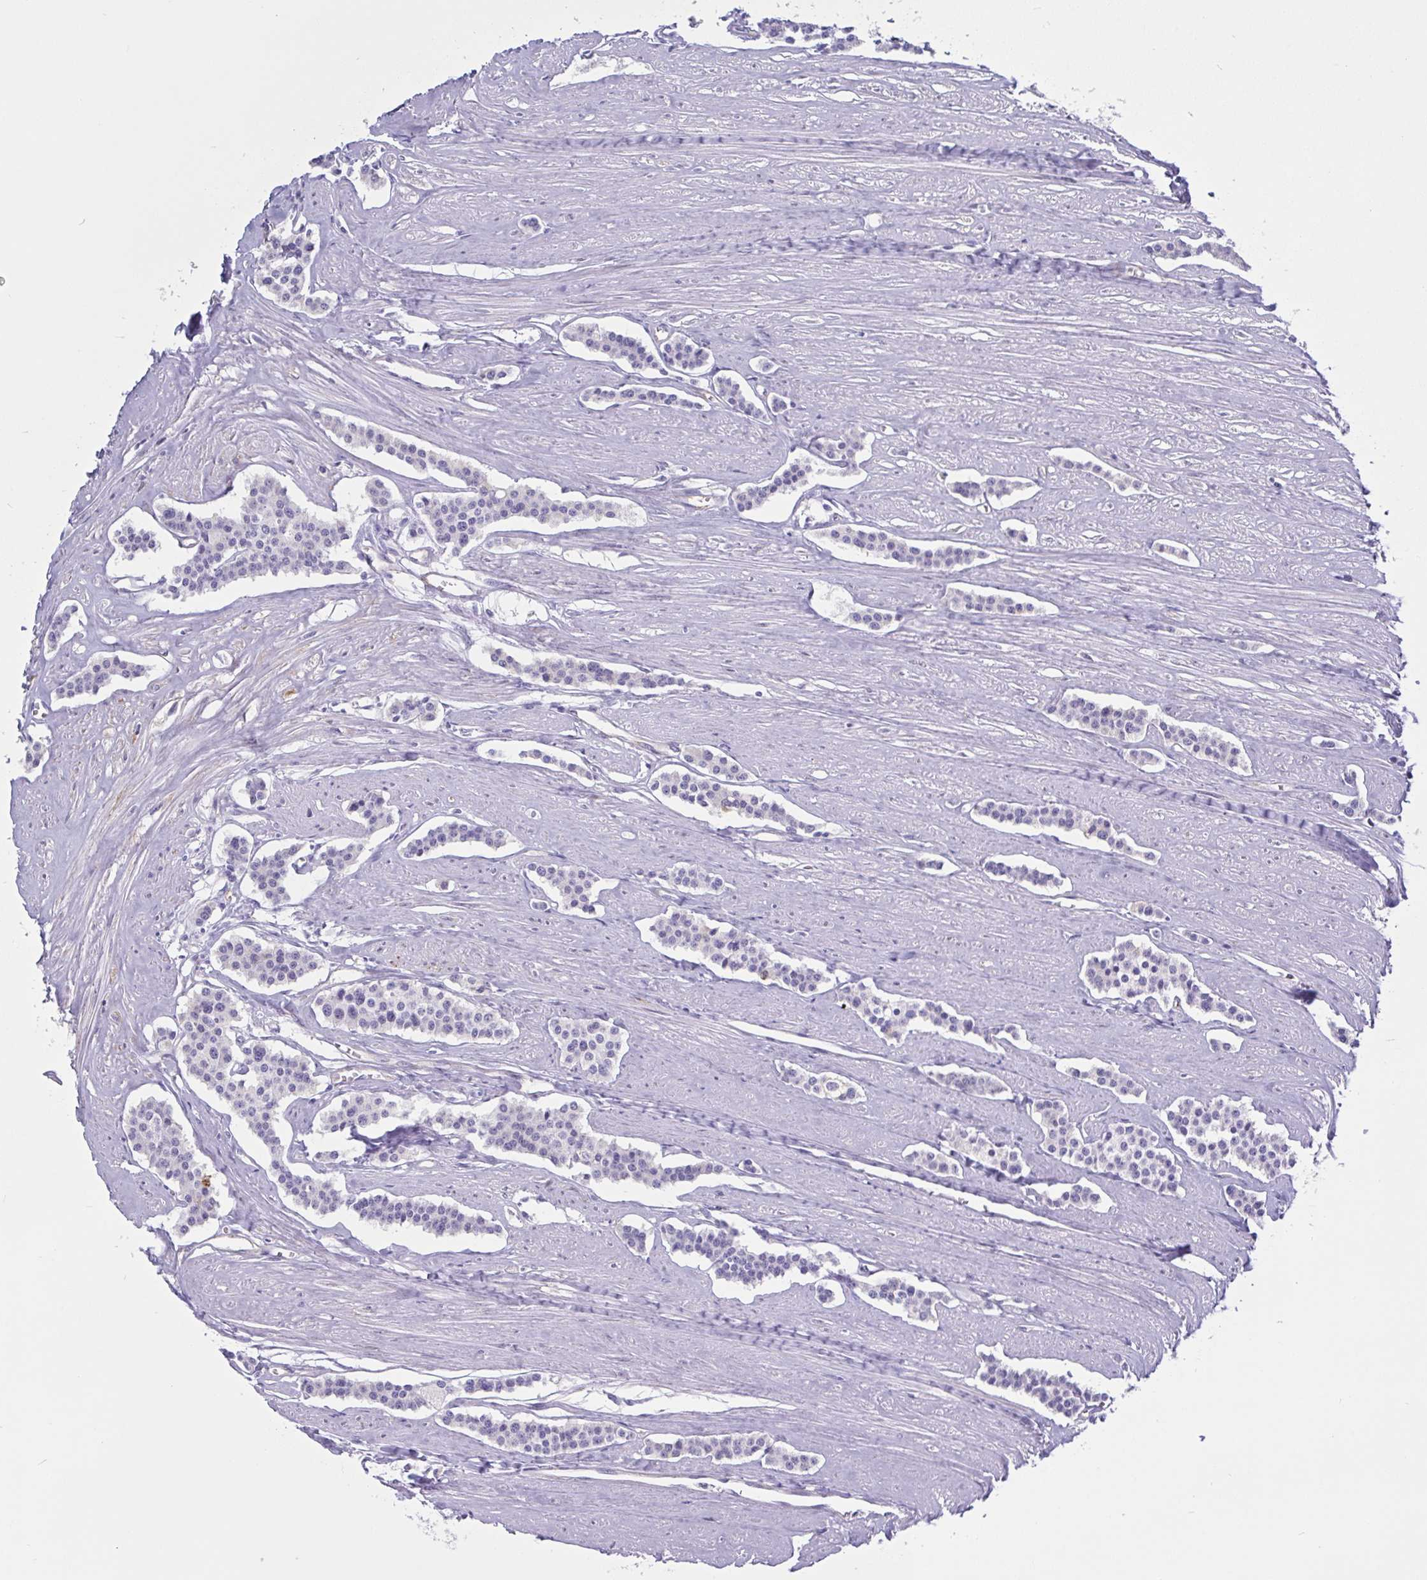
{"staining": {"intensity": "negative", "quantity": "none", "location": "none"}, "tissue": "carcinoid", "cell_type": "Tumor cells", "image_type": "cancer", "snomed": [{"axis": "morphology", "description": "Carcinoid, malignant, NOS"}, {"axis": "topography", "description": "Small intestine"}], "caption": "The histopathology image demonstrates no significant staining in tumor cells of carcinoid. (DAB (3,3'-diaminobenzidine) immunohistochemistry (IHC), high magnification).", "gene": "TANK", "patient": {"sex": "male", "age": 60}}